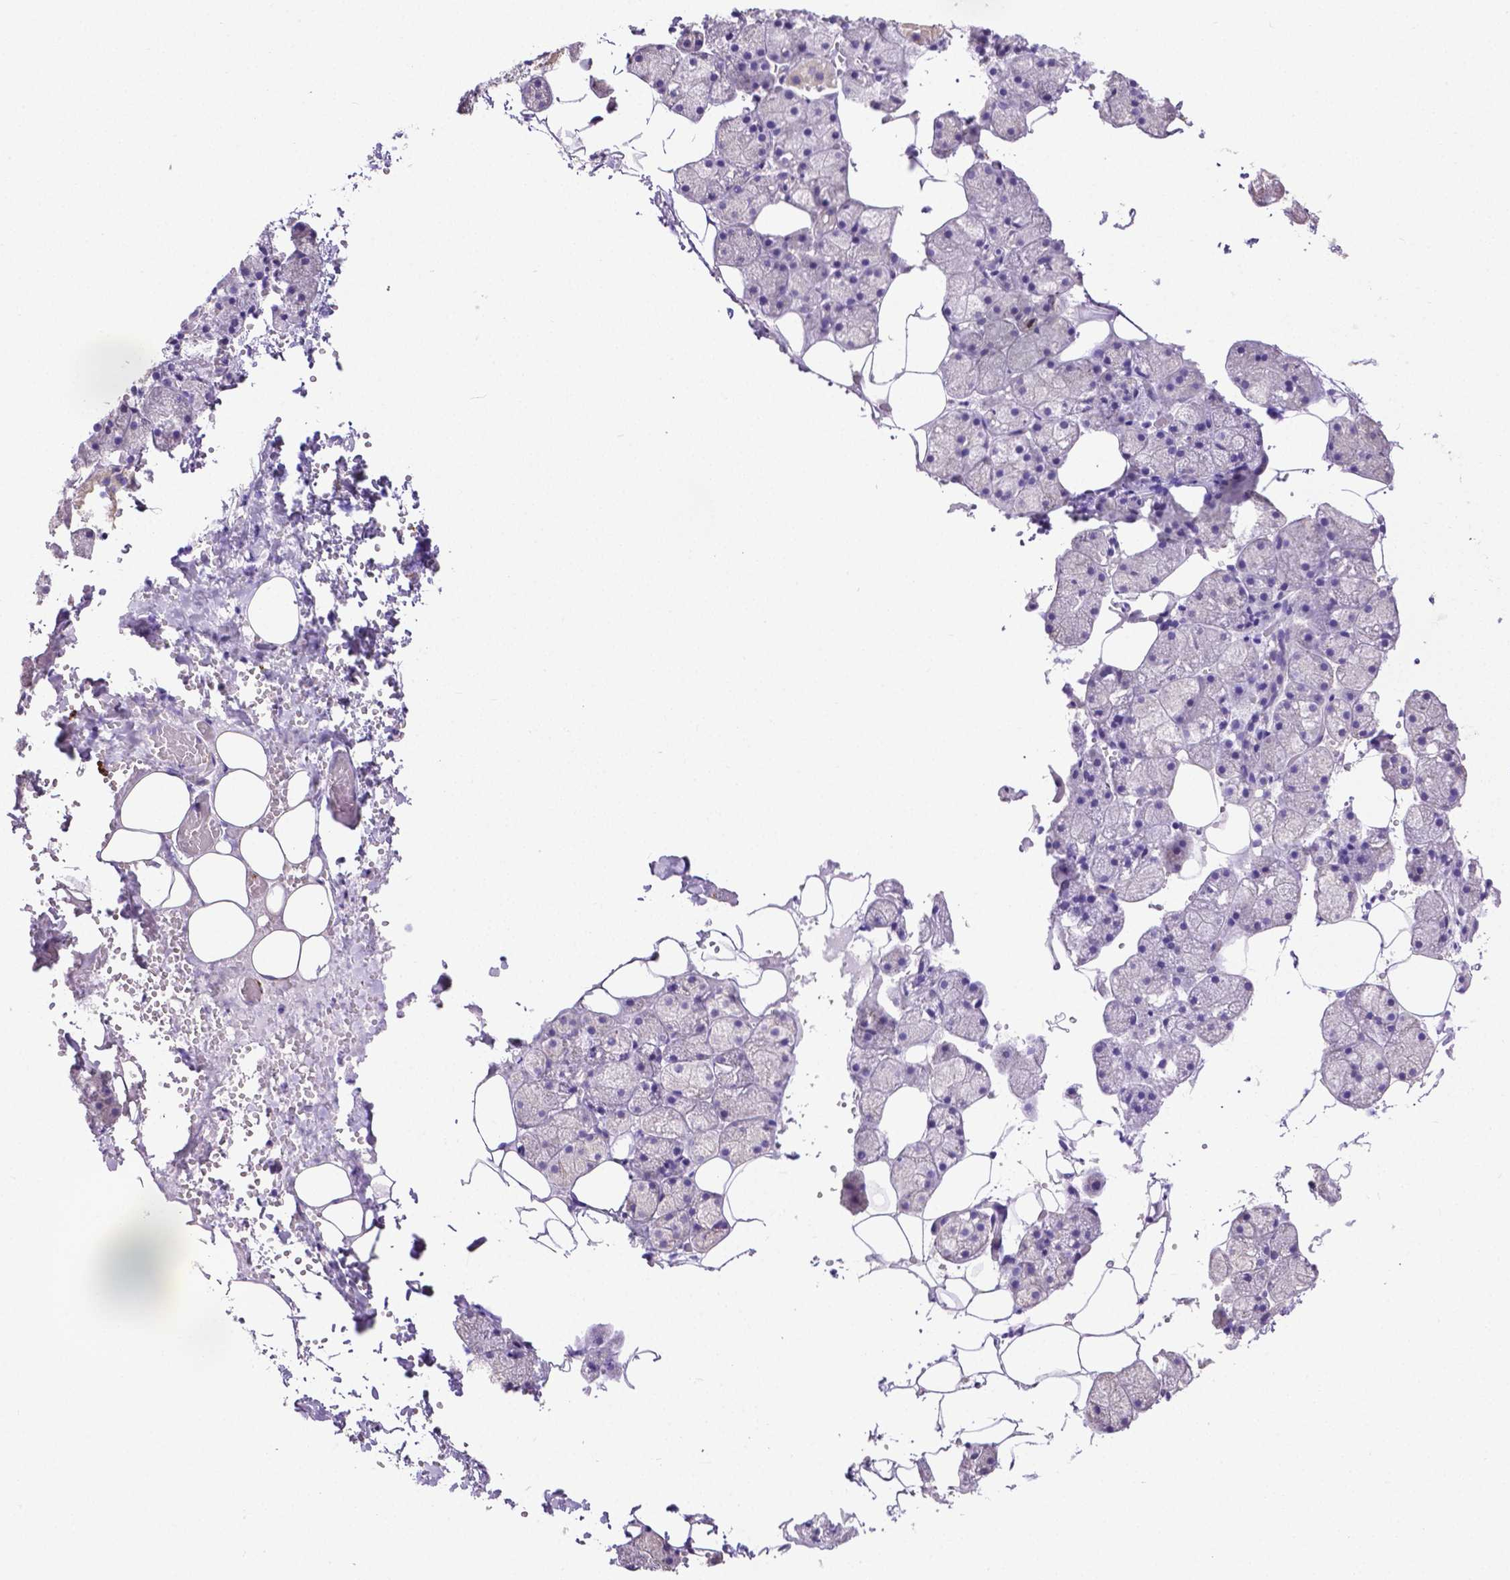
{"staining": {"intensity": "negative", "quantity": "none", "location": "none"}, "tissue": "salivary gland", "cell_type": "Glandular cells", "image_type": "normal", "snomed": [{"axis": "morphology", "description": "Normal tissue, NOS"}, {"axis": "topography", "description": "Salivary gland"}], "caption": "This is an IHC micrograph of normal human salivary gland. There is no positivity in glandular cells.", "gene": "MMP9", "patient": {"sex": "male", "age": 38}}